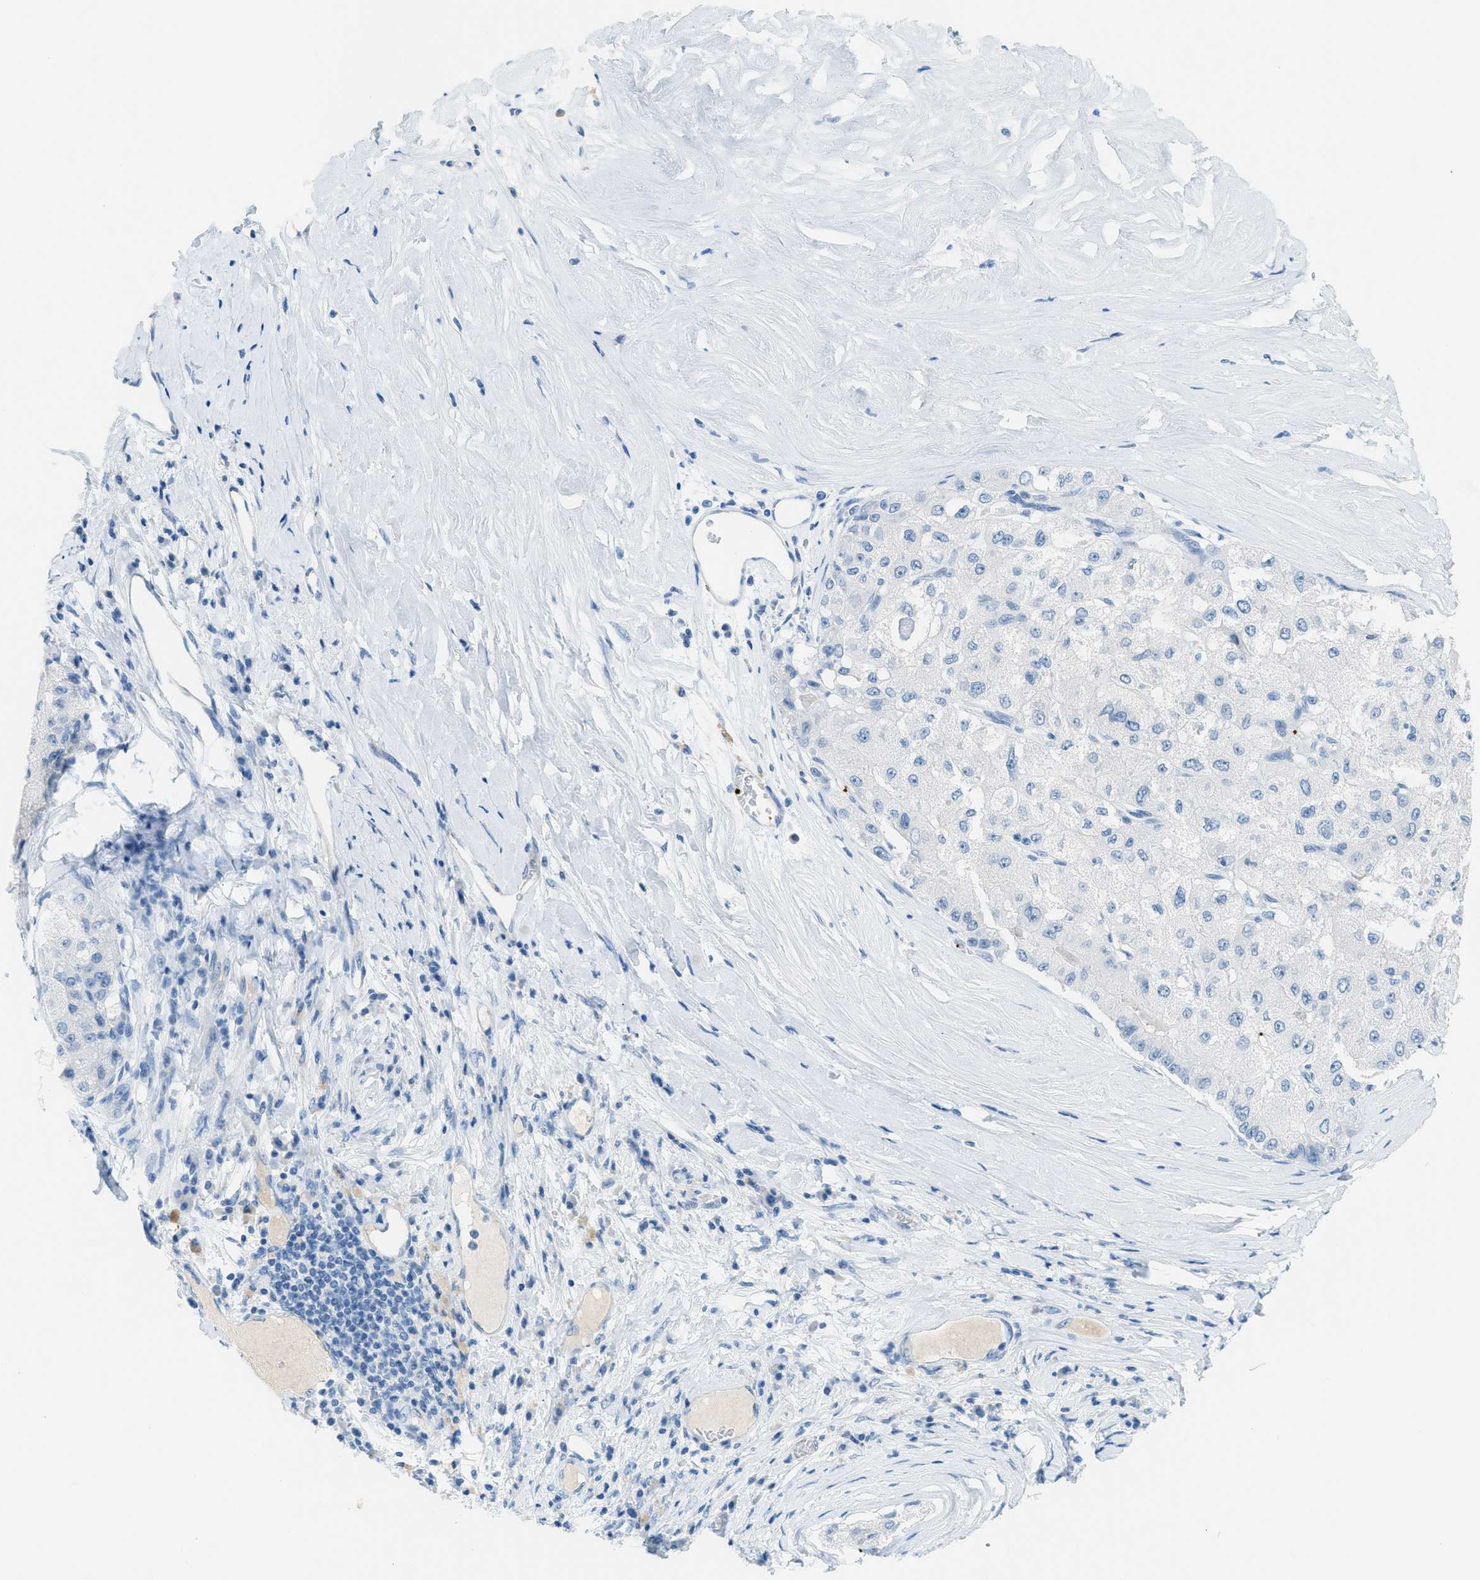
{"staining": {"intensity": "negative", "quantity": "none", "location": "none"}, "tissue": "liver cancer", "cell_type": "Tumor cells", "image_type": "cancer", "snomed": [{"axis": "morphology", "description": "Carcinoma, Hepatocellular, NOS"}, {"axis": "topography", "description": "Liver"}], "caption": "Tumor cells are negative for protein expression in human hepatocellular carcinoma (liver).", "gene": "PPBP", "patient": {"sex": "male", "age": 80}}